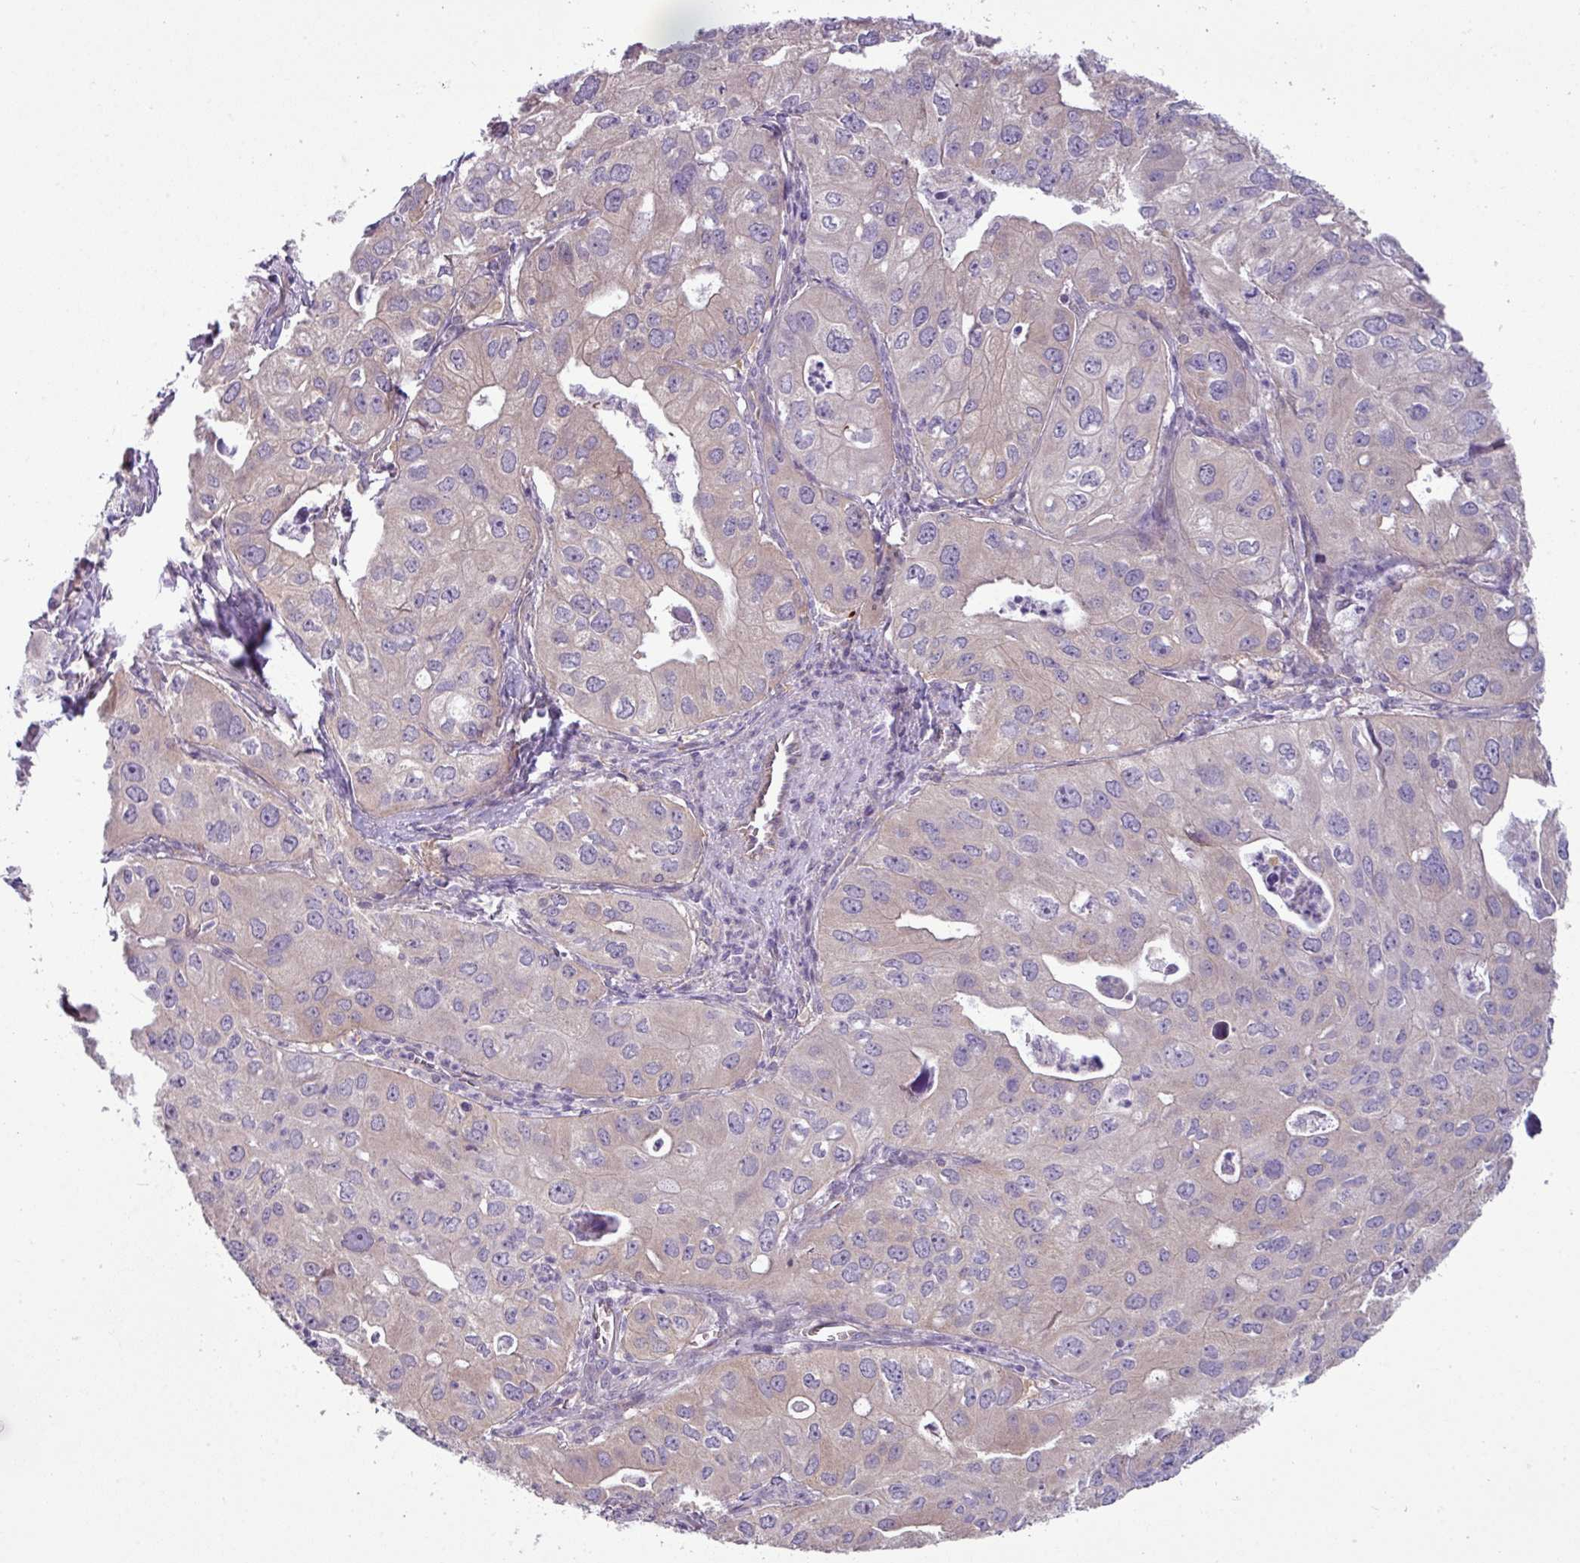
{"staining": {"intensity": "negative", "quantity": "none", "location": "none"}, "tissue": "lung cancer", "cell_type": "Tumor cells", "image_type": "cancer", "snomed": [{"axis": "morphology", "description": "Adenocarcinoma, NOS"}, {"axis": "topography", "description": "Lung"}], "caption": "This histopathology image is of lung cancer stained with immunohistochemistry to label a protein in brown with the nuclei are counter-stained blue. There is no expression in tumor cells.", "gene": "CAMK2B", "patient": {"sex": "male", "age": 48}}